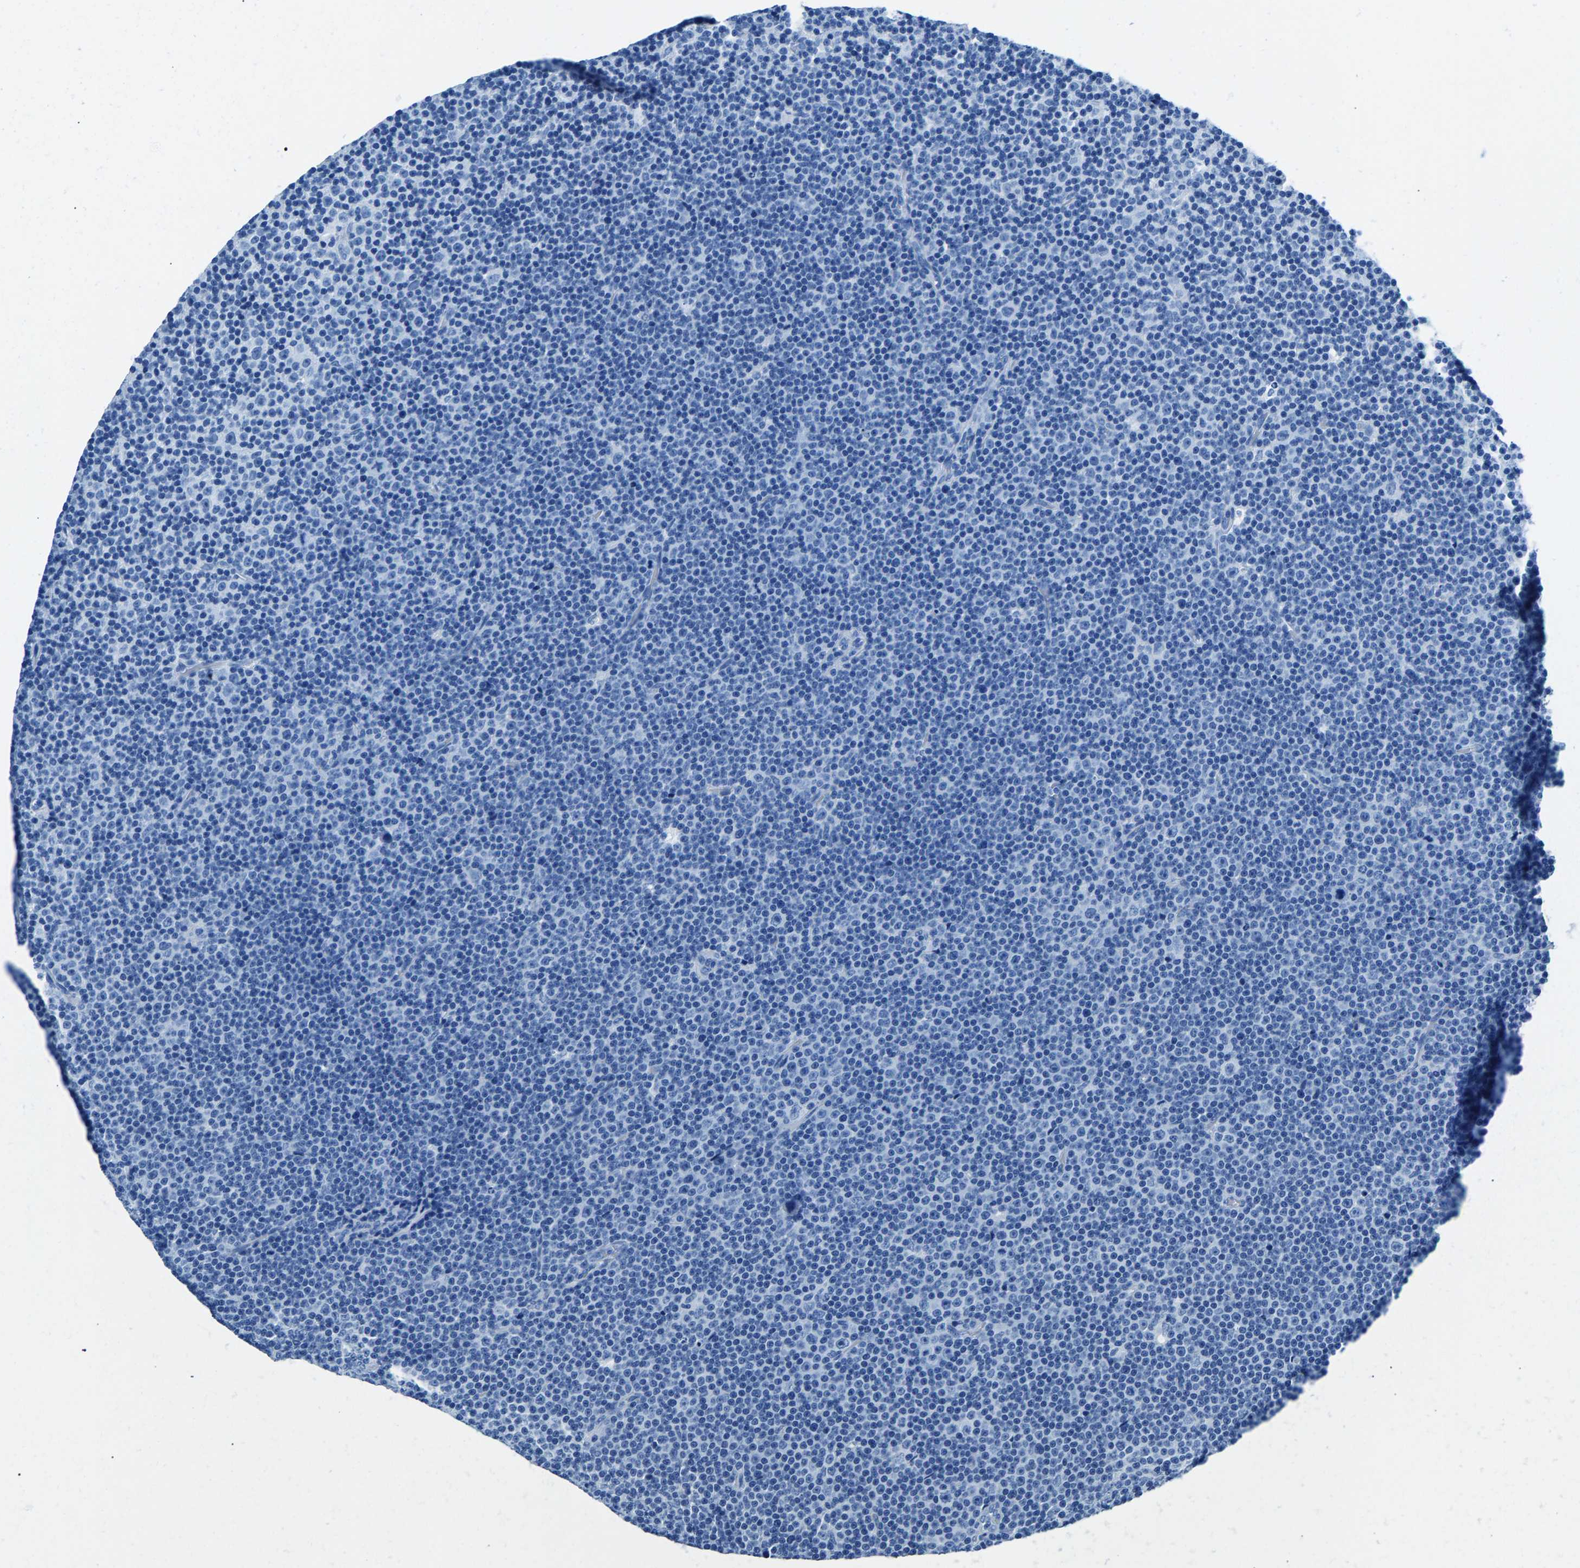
{"staining": {"intensity": "negative", "quantity": "none", "location": "none"}, "tissue": "lymphoma", "cell_type": "Tumor cells", "image_type": "cancer", "snomed": [{"axis": "morphology", "description": "Malignant lymphoma, non-Hodgkin's type, Low grade"}, {"axis": "topography", "description": "Lymph node"}], "caption": "Tumor cells are negative for protein expression in human low-grade malignant lymphoma, non-Hodgkin's type.", "gene": "CPS1", "patient": {"sex": "female", "age": 67}}